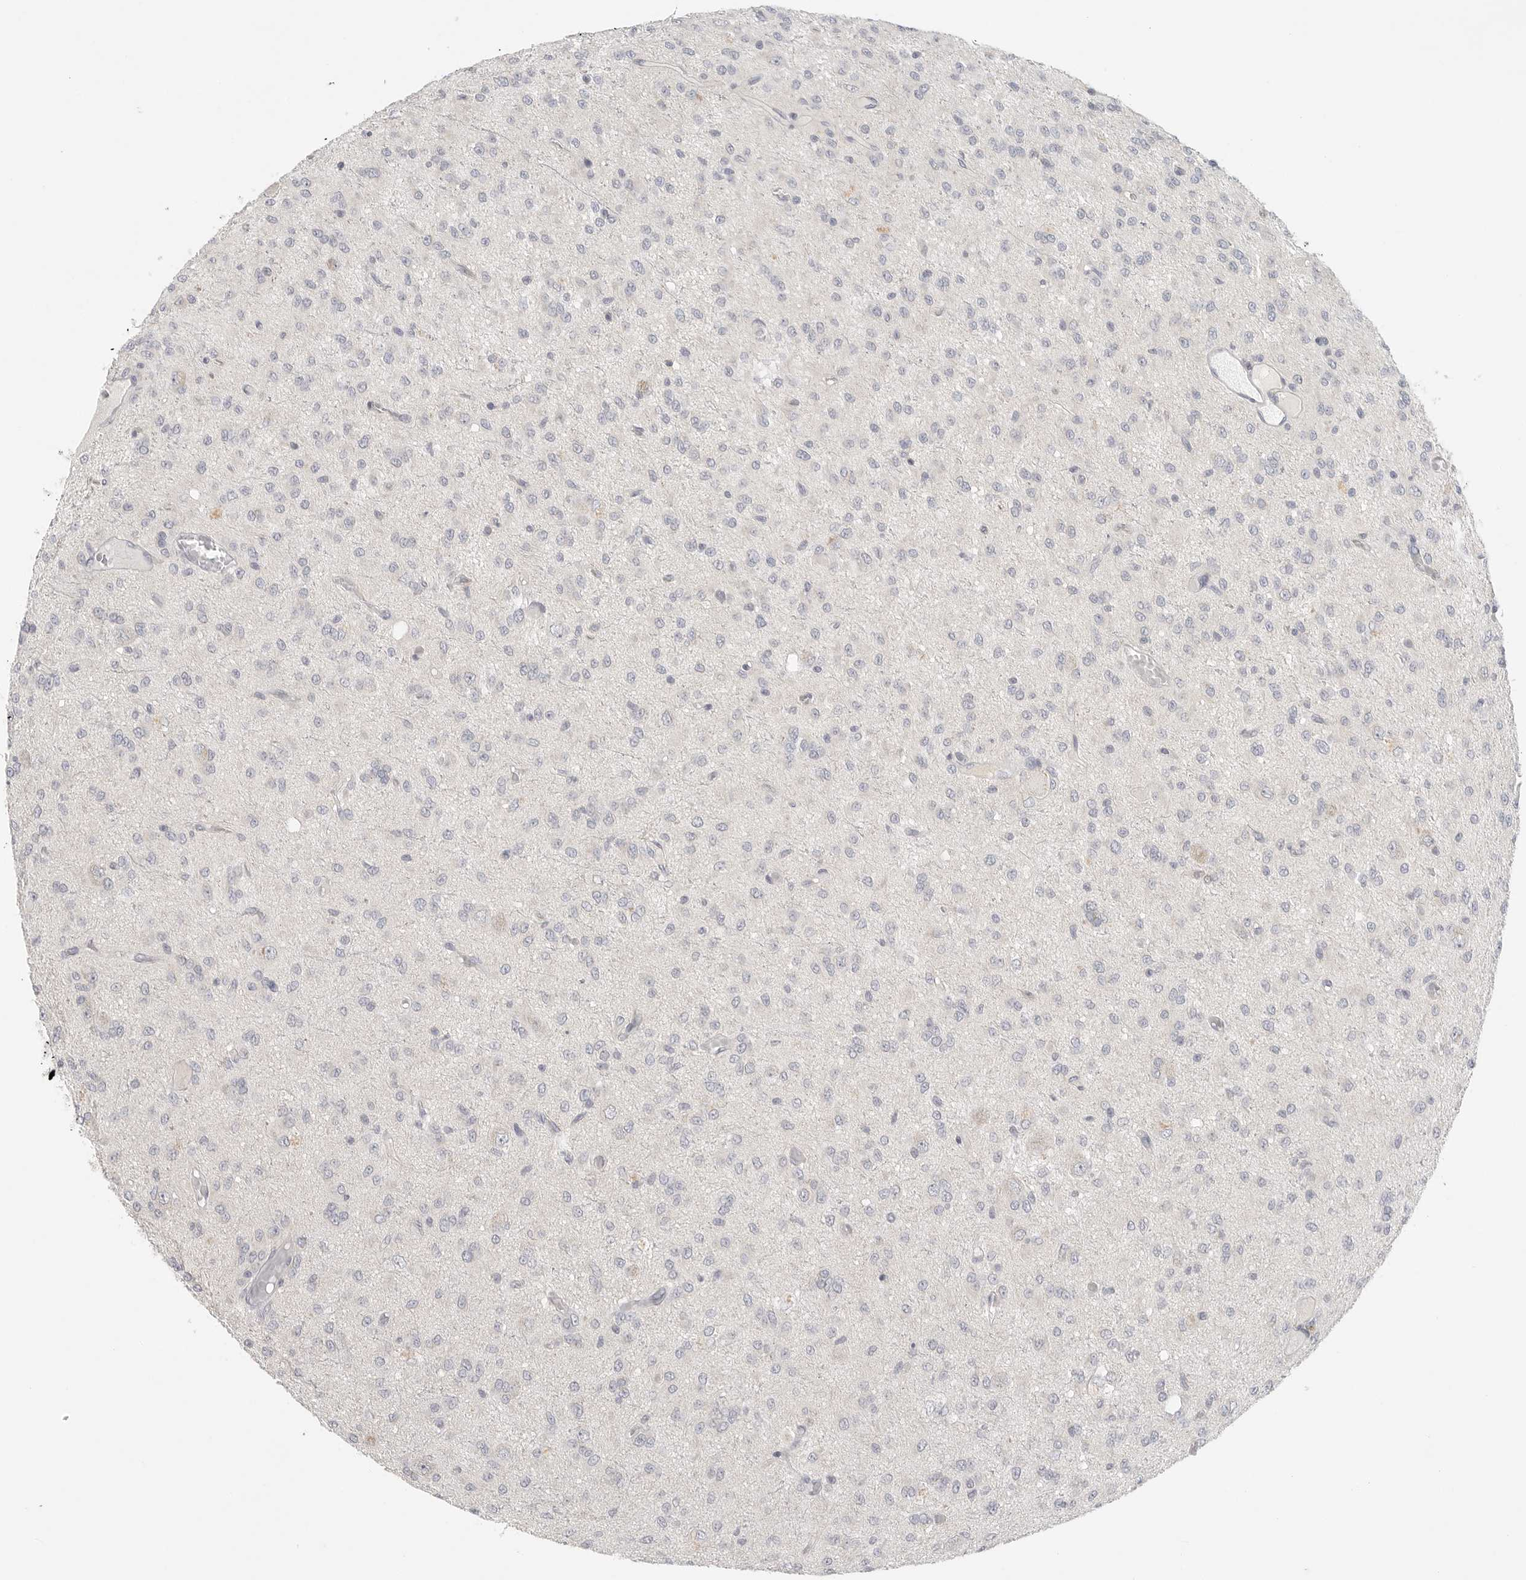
{"staining": {"intensity": "negative", "quantity": "none", "location": "none"}, "tissue": "glioma", "cell_type": "Tumor cells", "image_type": "cancer", "snomed": [{"axis": "morphology", "description": "Glioma, malignant, High grade"}, {"axis": "topography", "description": "Brain"}], "caption": "There is no significant positivity in tumor cells of glioma. The staining is performed using DAB (3,3'-diaminobenzidine) brown chromogen with nuclei counter-stained in using hematoxylin.", "gene": "SLC25A36", "patient": {"sex": "female", "age": 59}}